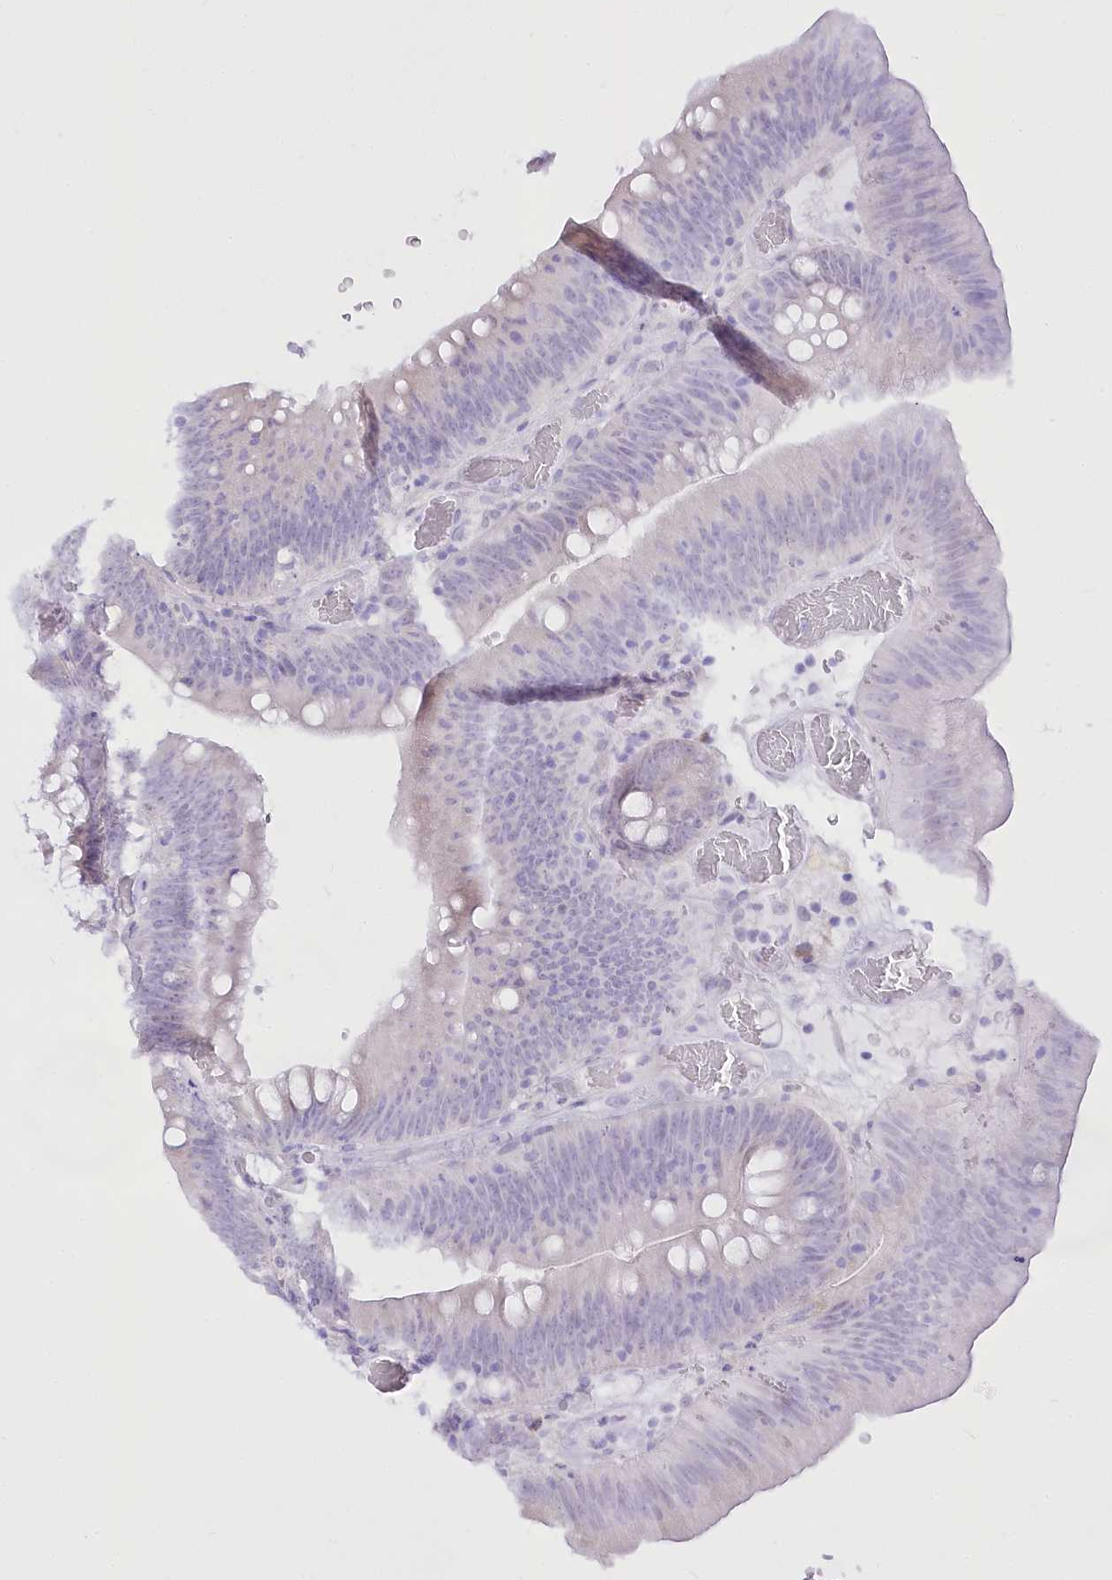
{"staining": {"intensity": "negative", "quantity": "none", "location": "none"}, "tissue": "colorectal cancer", "cell_type": "Tumor cells", "image_type": "cancer", "snomed": [{"axis": "morphology", "description": "Normal tissue, NOS"}, {"axis": "topography", "description": "Colon"}], "caption": "Immunohistochemistry histopathology image of colorectal cancer stained for a protein (brown), which exhibits no positivity in tumor cells.", "gene": "BEND7", "patient": {"sex": "female", "age": 82}}